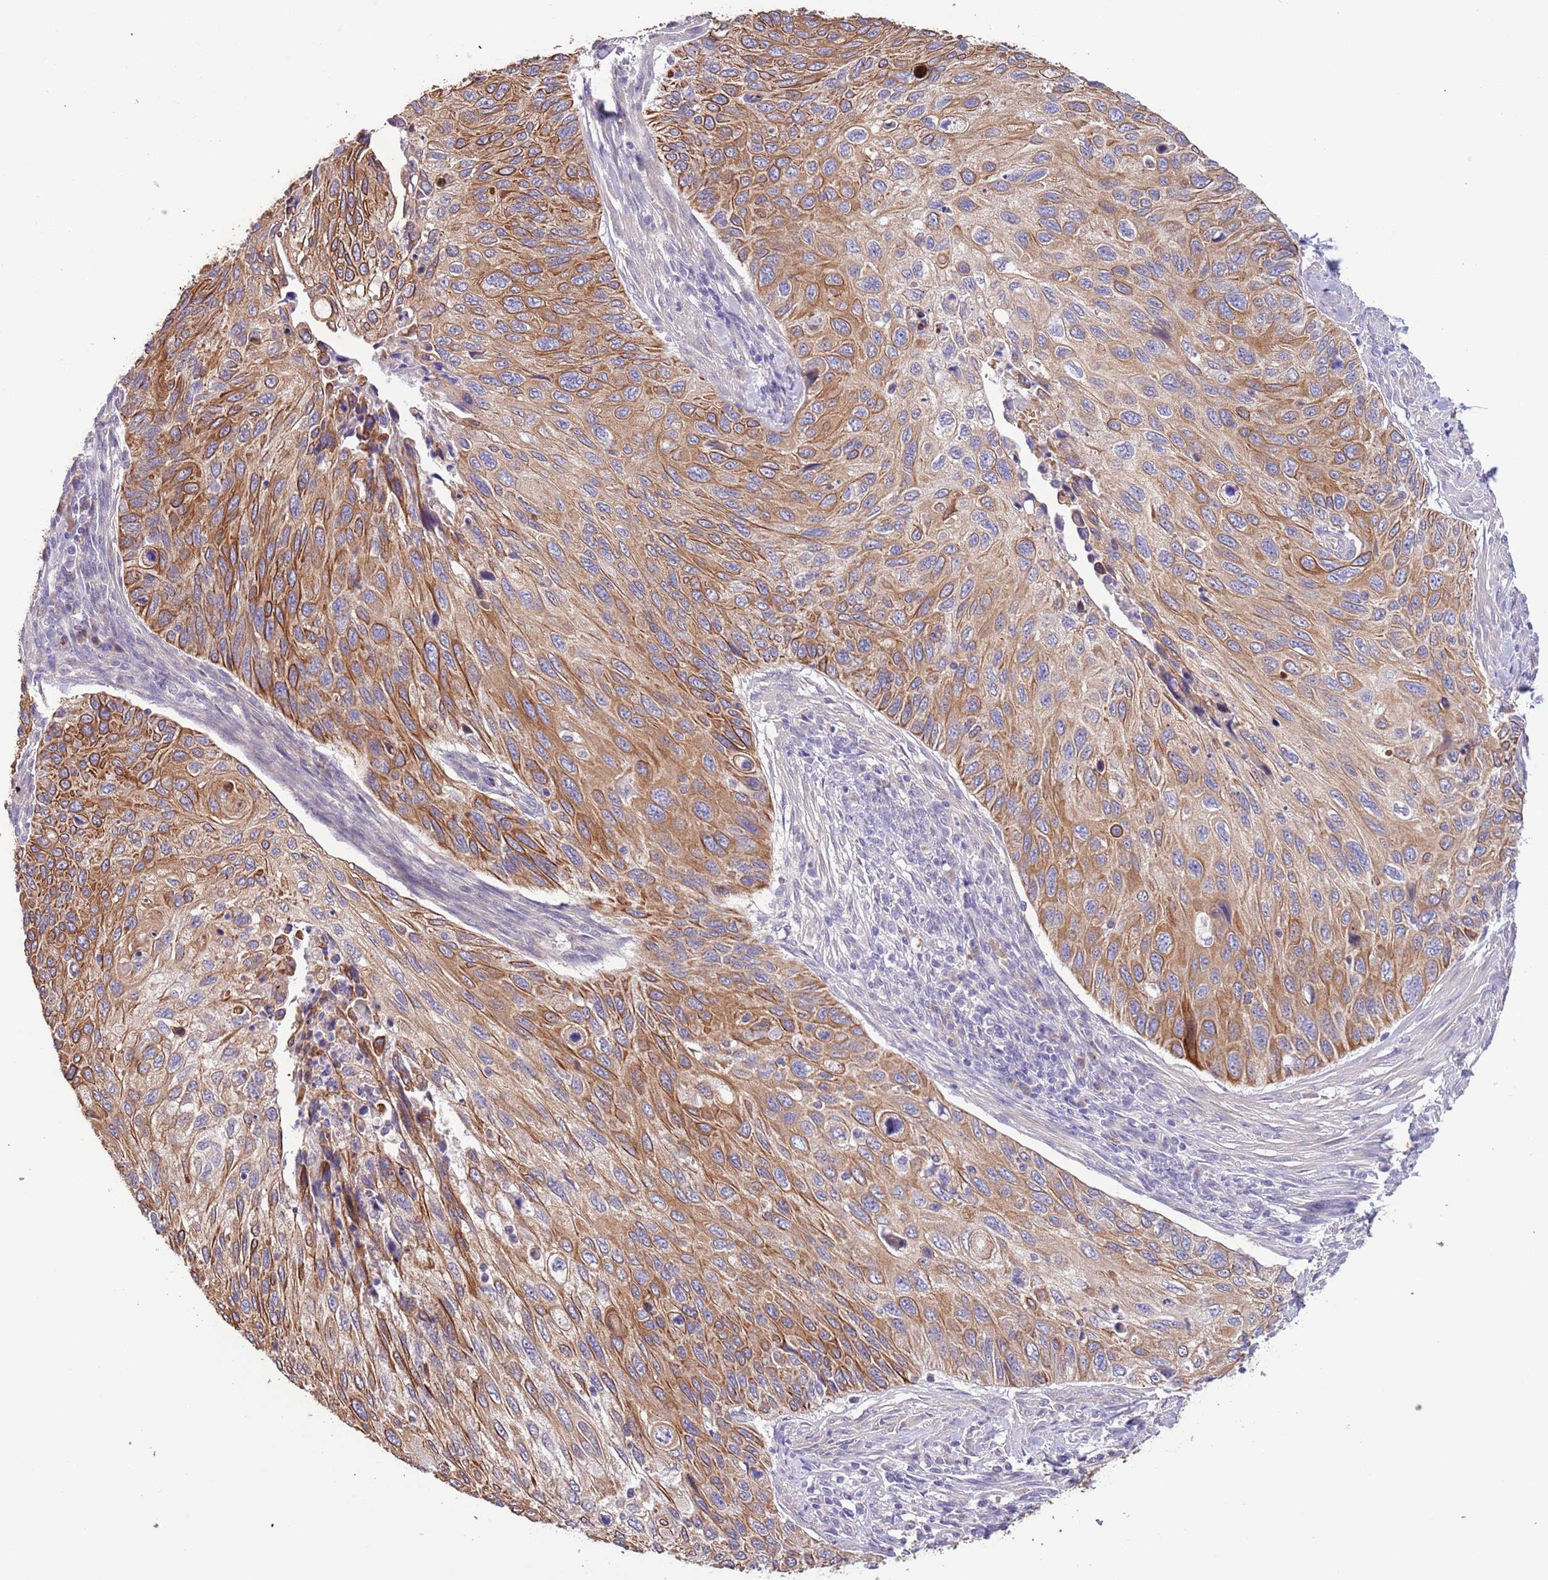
{"staining": {"intensity": "moderate", "quantity": "25%-75%", "location": "cytoplasmic/membranous"}, "tissue": "cervical cancer", "cell_type": "Tumor cells", "image_type": "cancer", "snomed": [{"axis": "morphology", "description": "Squamous cell carcinoma, NOS"}, {"axis": "topography", "description": "Cervix"}], "caption": "Immunohistochemistry (IHC) (DAB) staining of human cervical squamous cell carcinoma exhibits moderate cytoplasmic/membranous protein expression in approximately 25%-75% of tumor cells. The protein is shown in brown color, while the nuclei are stained blue.", "gene": "ZNF658", "patient": {"sex": "female", "age": 70}}